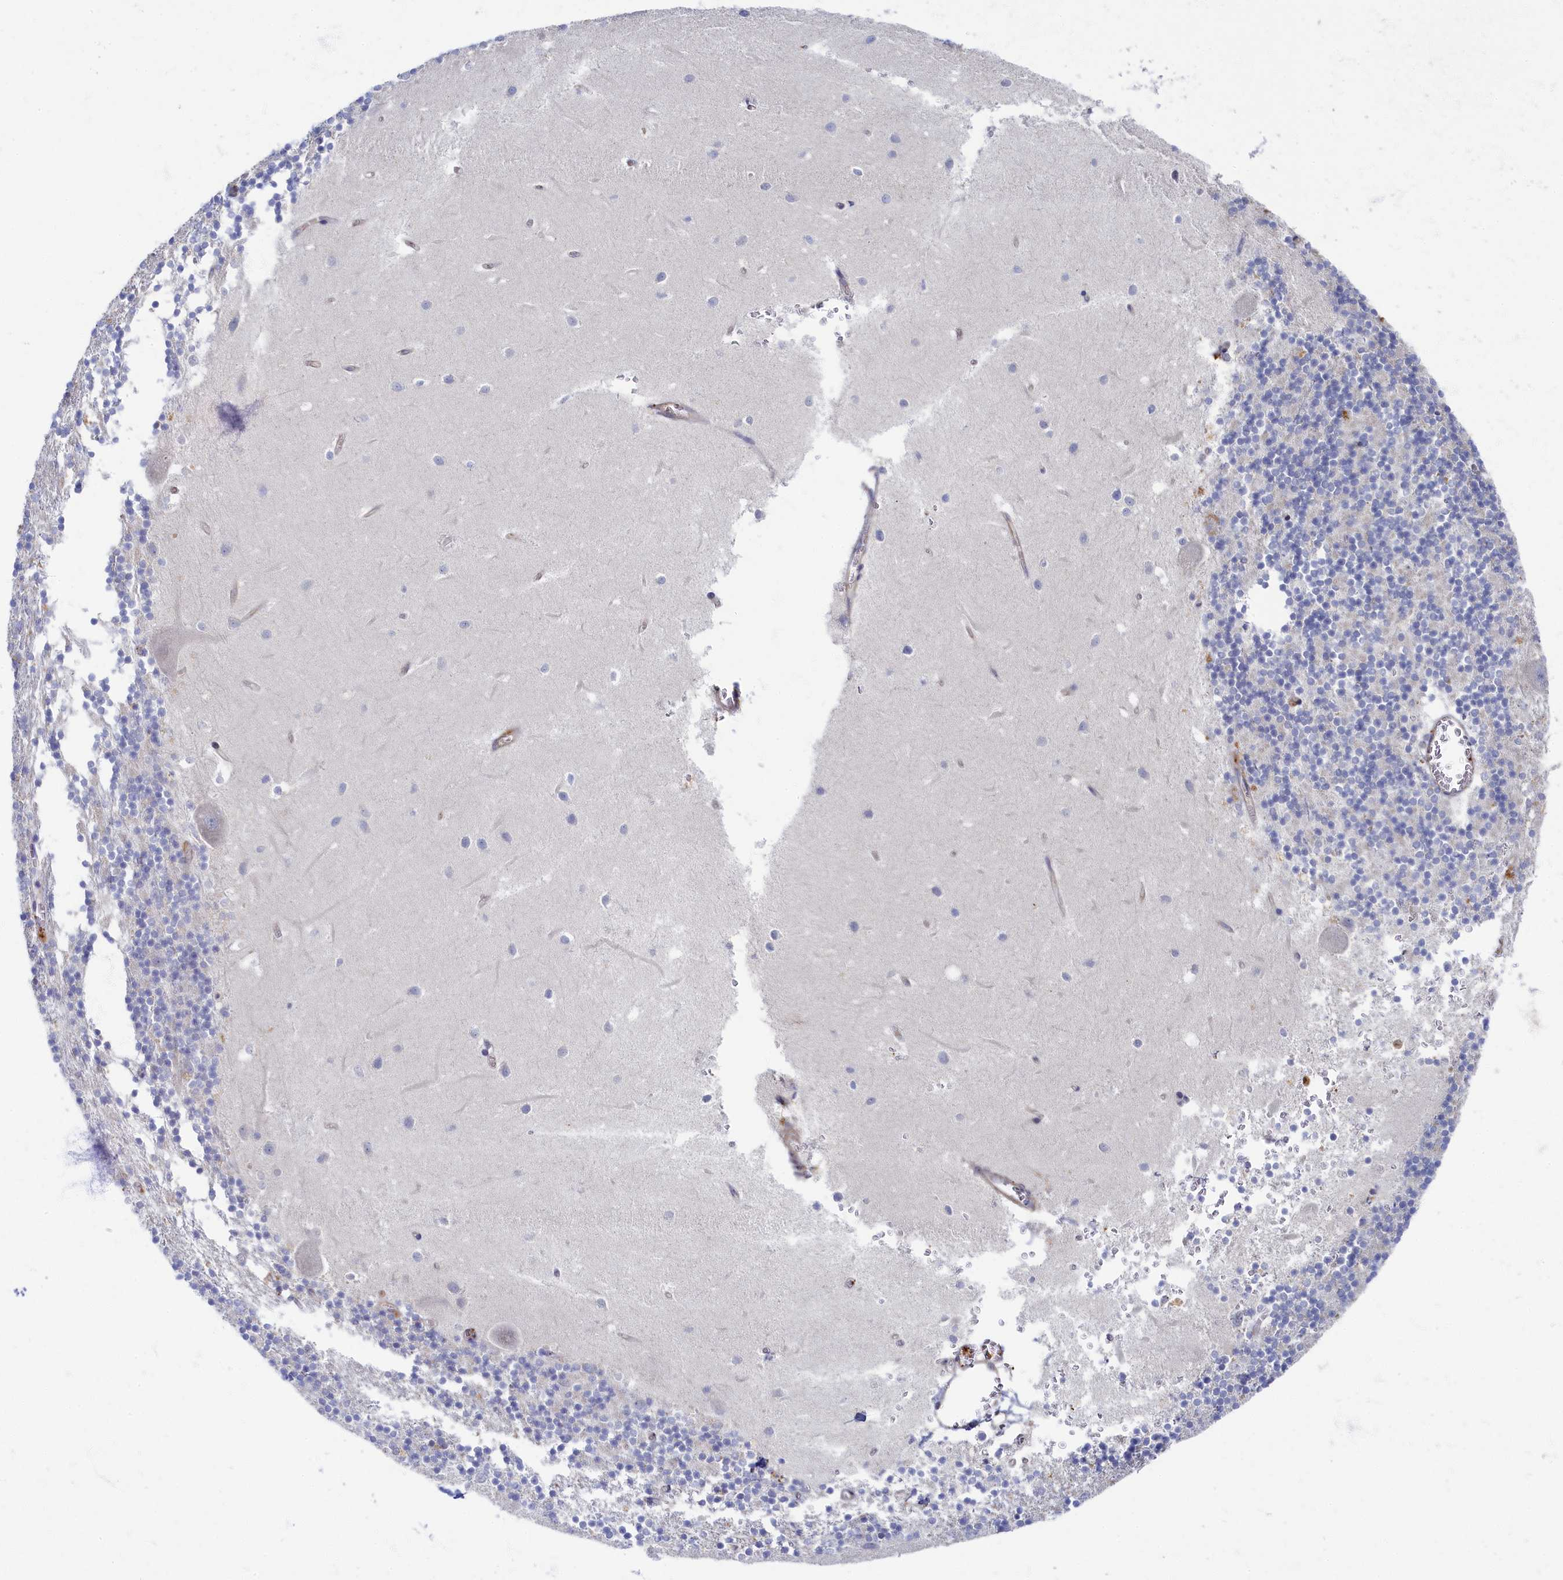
{"staining": {"intensity": "negative", "quantity": "none", "location": "none"}, "tissue": "cerebellum", "cell_type": "Cells in granular layer", "image_type": "normal", "snomed": [{"axis": "morphology", "description": "Normal tissue, NOS"}, {"axis": "topography", "description": "Cerebellum"}], "caption": "High power microscopy micrograph of an immunohistochemistry image of unremarkable cerebellum, revealing no significant positivity in cells in granular layer.", "gene": "PSMG2", "patient": {"sex": "male", "age": 54}}